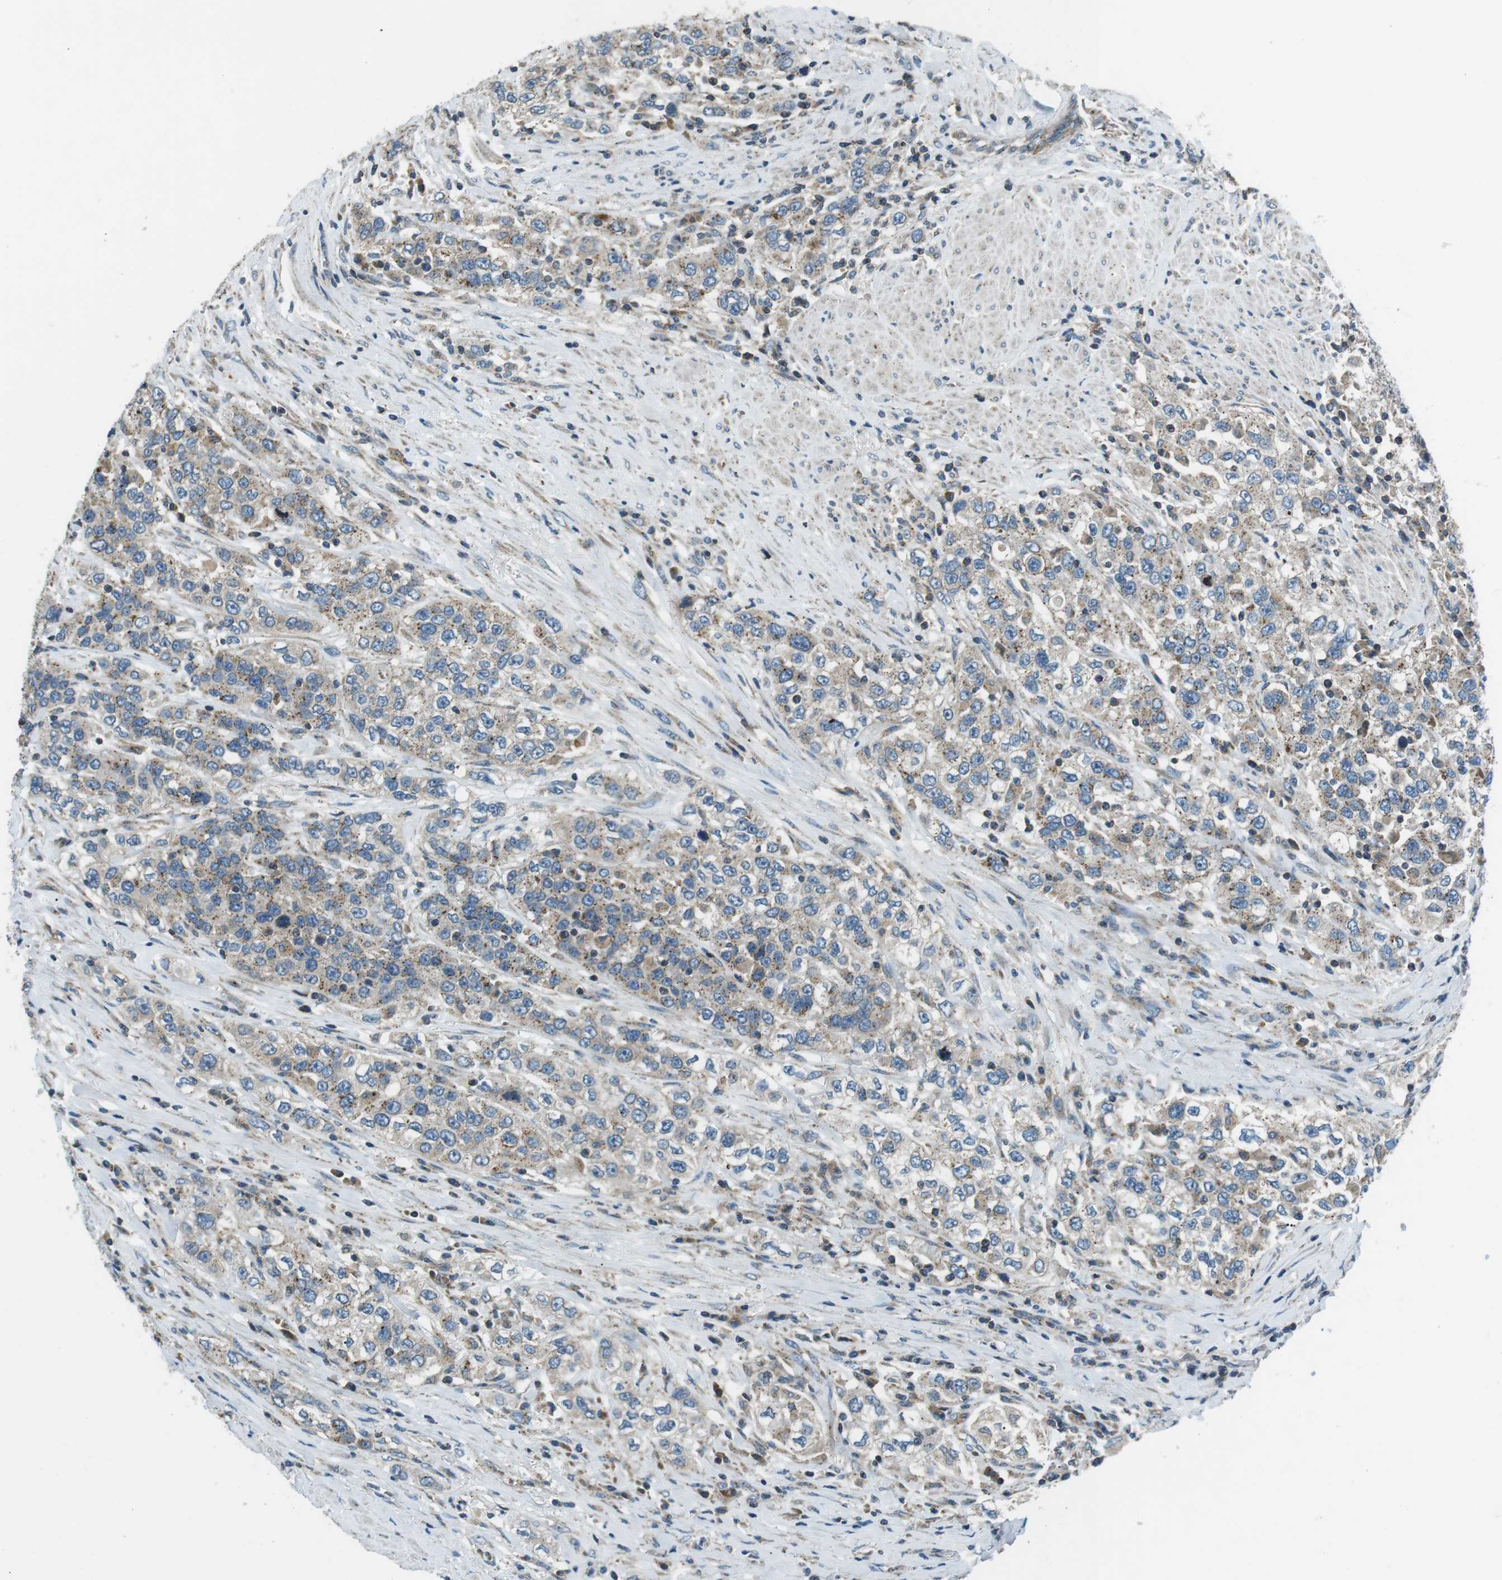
{"staining": {"intensity": "weak", "quantity": ">75%", "location": "cytoplasmic/membranous"}, "tissue": "urothelial cancer", "cell_type": "Tumor cells", "image_type": "cancer", "snomed": [{"axis": "morphology", "description": "Urothelial carcinoma, High grade"}, {"axis": "topography", "description": "Urinary bladder"}], "caption": "Brown immunohistochemical staining in human urothelial carcinoma (high-grade) exhibits weak cytoplasmic/membranous expression in approximately >75% of tumor cells.", "gene": "FAM3B", "patient": {"sex": "female", "age": 80}}